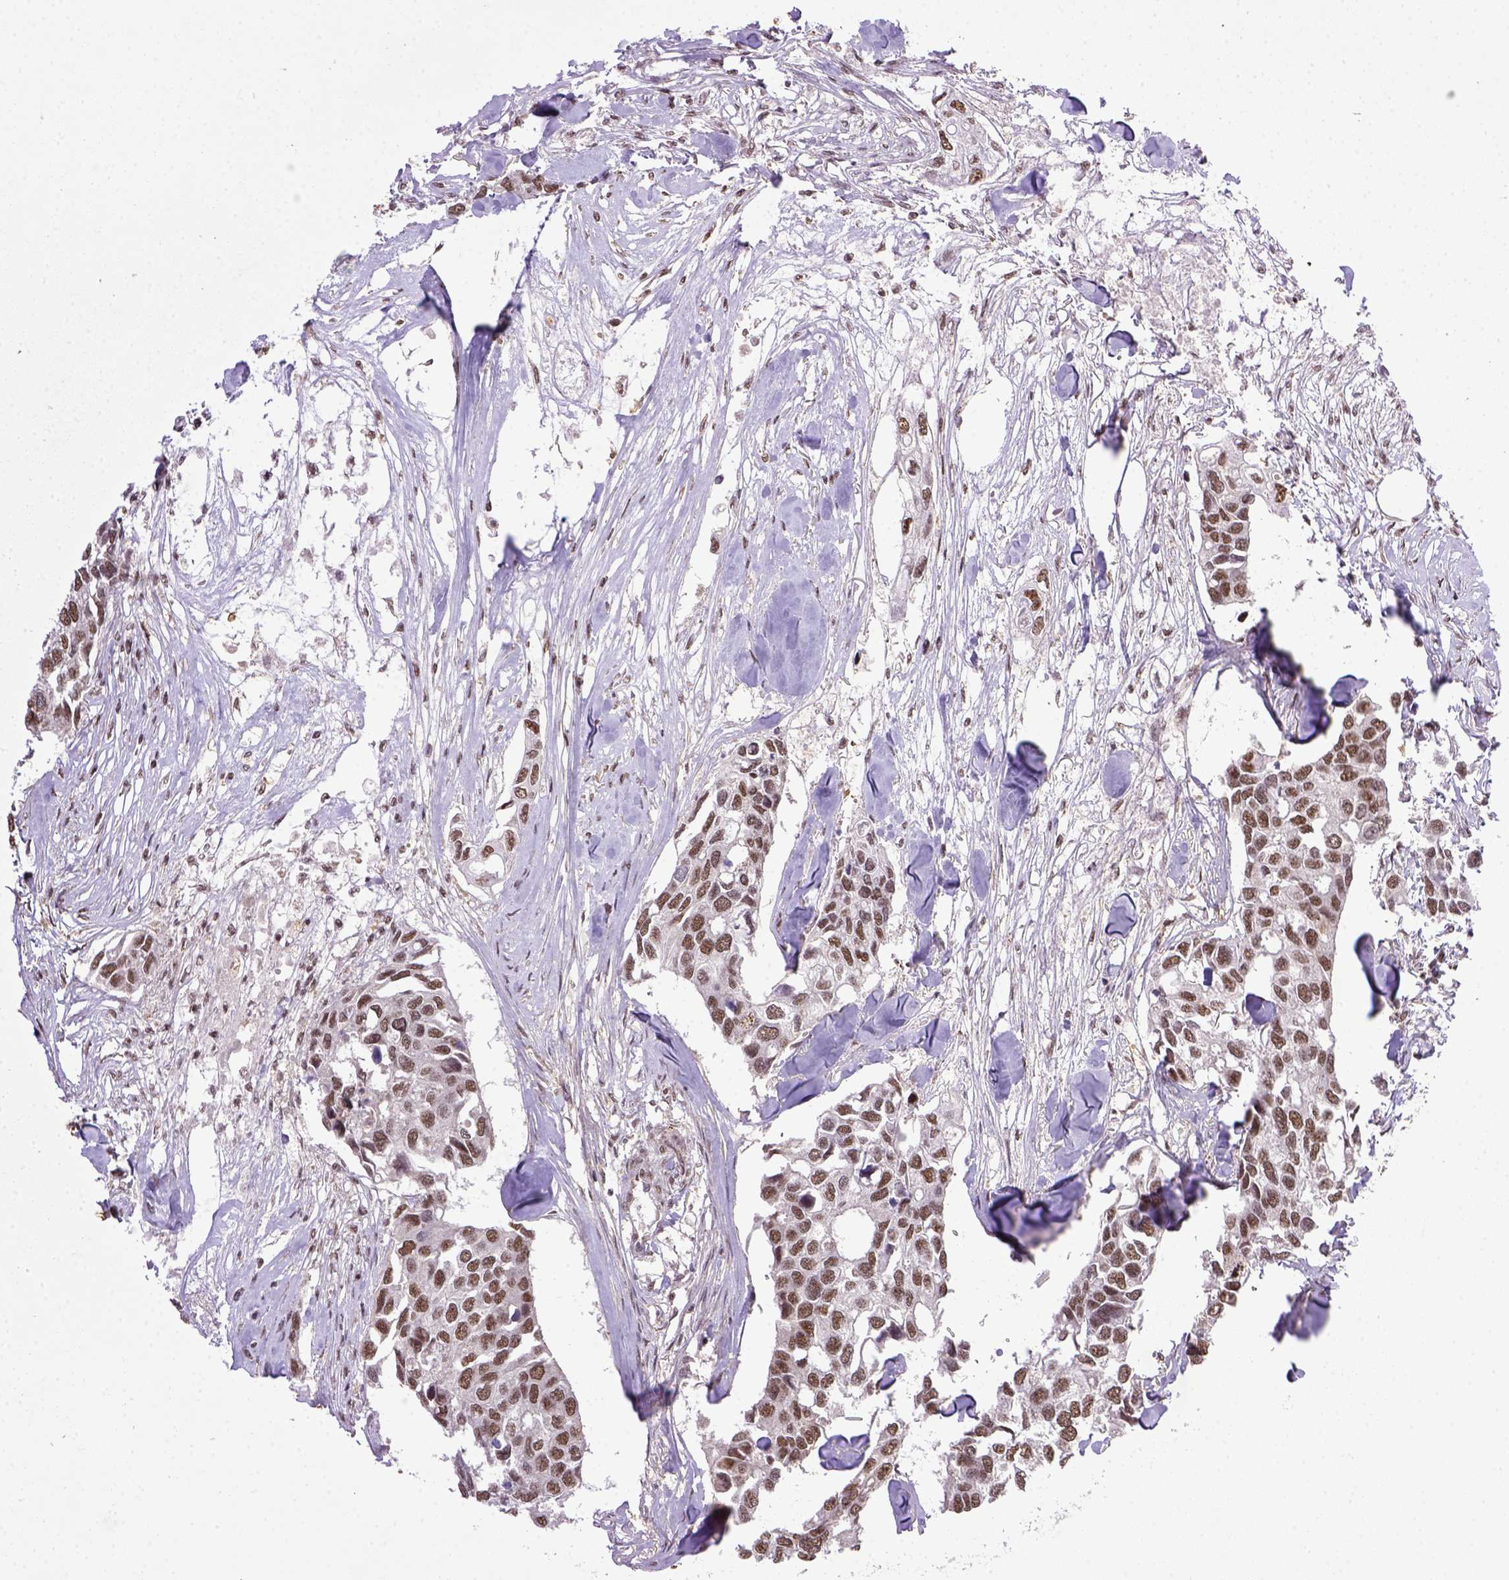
{"staining": {"intensity": "moderate", "quantity": ">75%", "location": "nuclear"}, "tissue": "breast cancer", "cell_type": "Tumor cells", "image_type": "cancer", "snomed": [{"axis": "morphology", "description": "Duct carcinoma"}, {"axis": "topography", "description": "Breast"}], "caption": "Tumor cells show medium levels of moderate nuclear positivity in about >75% of cells in human breast infiltrating ductal carcinoma. The protein is shown in brown color, while the nuclei are stained blue.", "gene": "PPIG", "patient": {"sex": "female", "age": 83}}